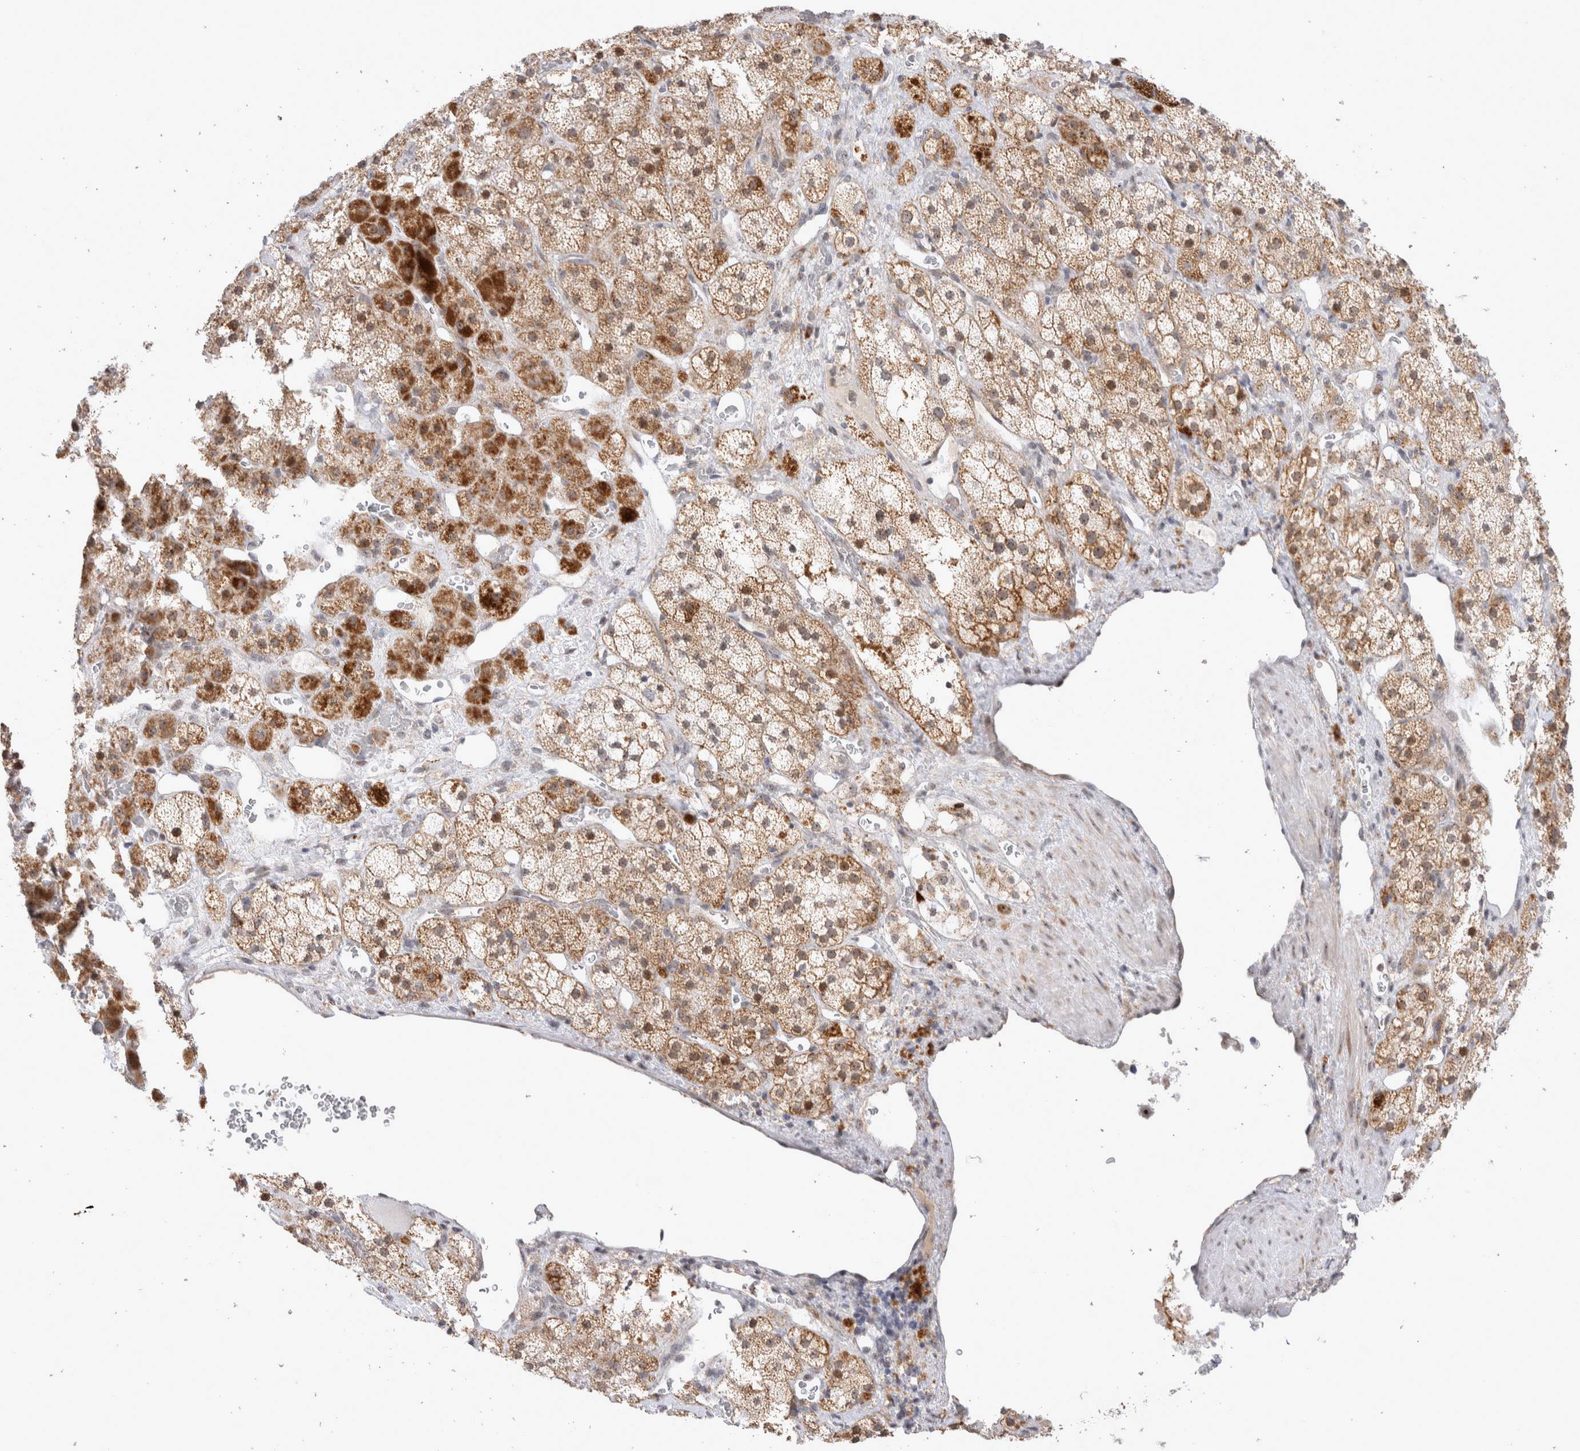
{"staining": {"intensity": "moderate", "quantity": "25%-75%", "location": "cytoplasmic/membranous,nuclear"}, "tissue": "adrenal gland", "cell_type": "Glandular cells", "image_type": "normal", "snomed": [{"axis": "morphology", "description": "Normal tissue, NOS"}, {"axis": "topography", "description": "Adrenal gland"}], "caption": "IHC of unremarkable adrenal gland shows medium levels of moderate cytoplasmic/membranous,nuclear positivity in about 25%-75% of glandular cells. (IHC, brightfield microscopy, high magnification).", "gene": "MRPL37", "patient": {"sex": "male", "age": 57}}